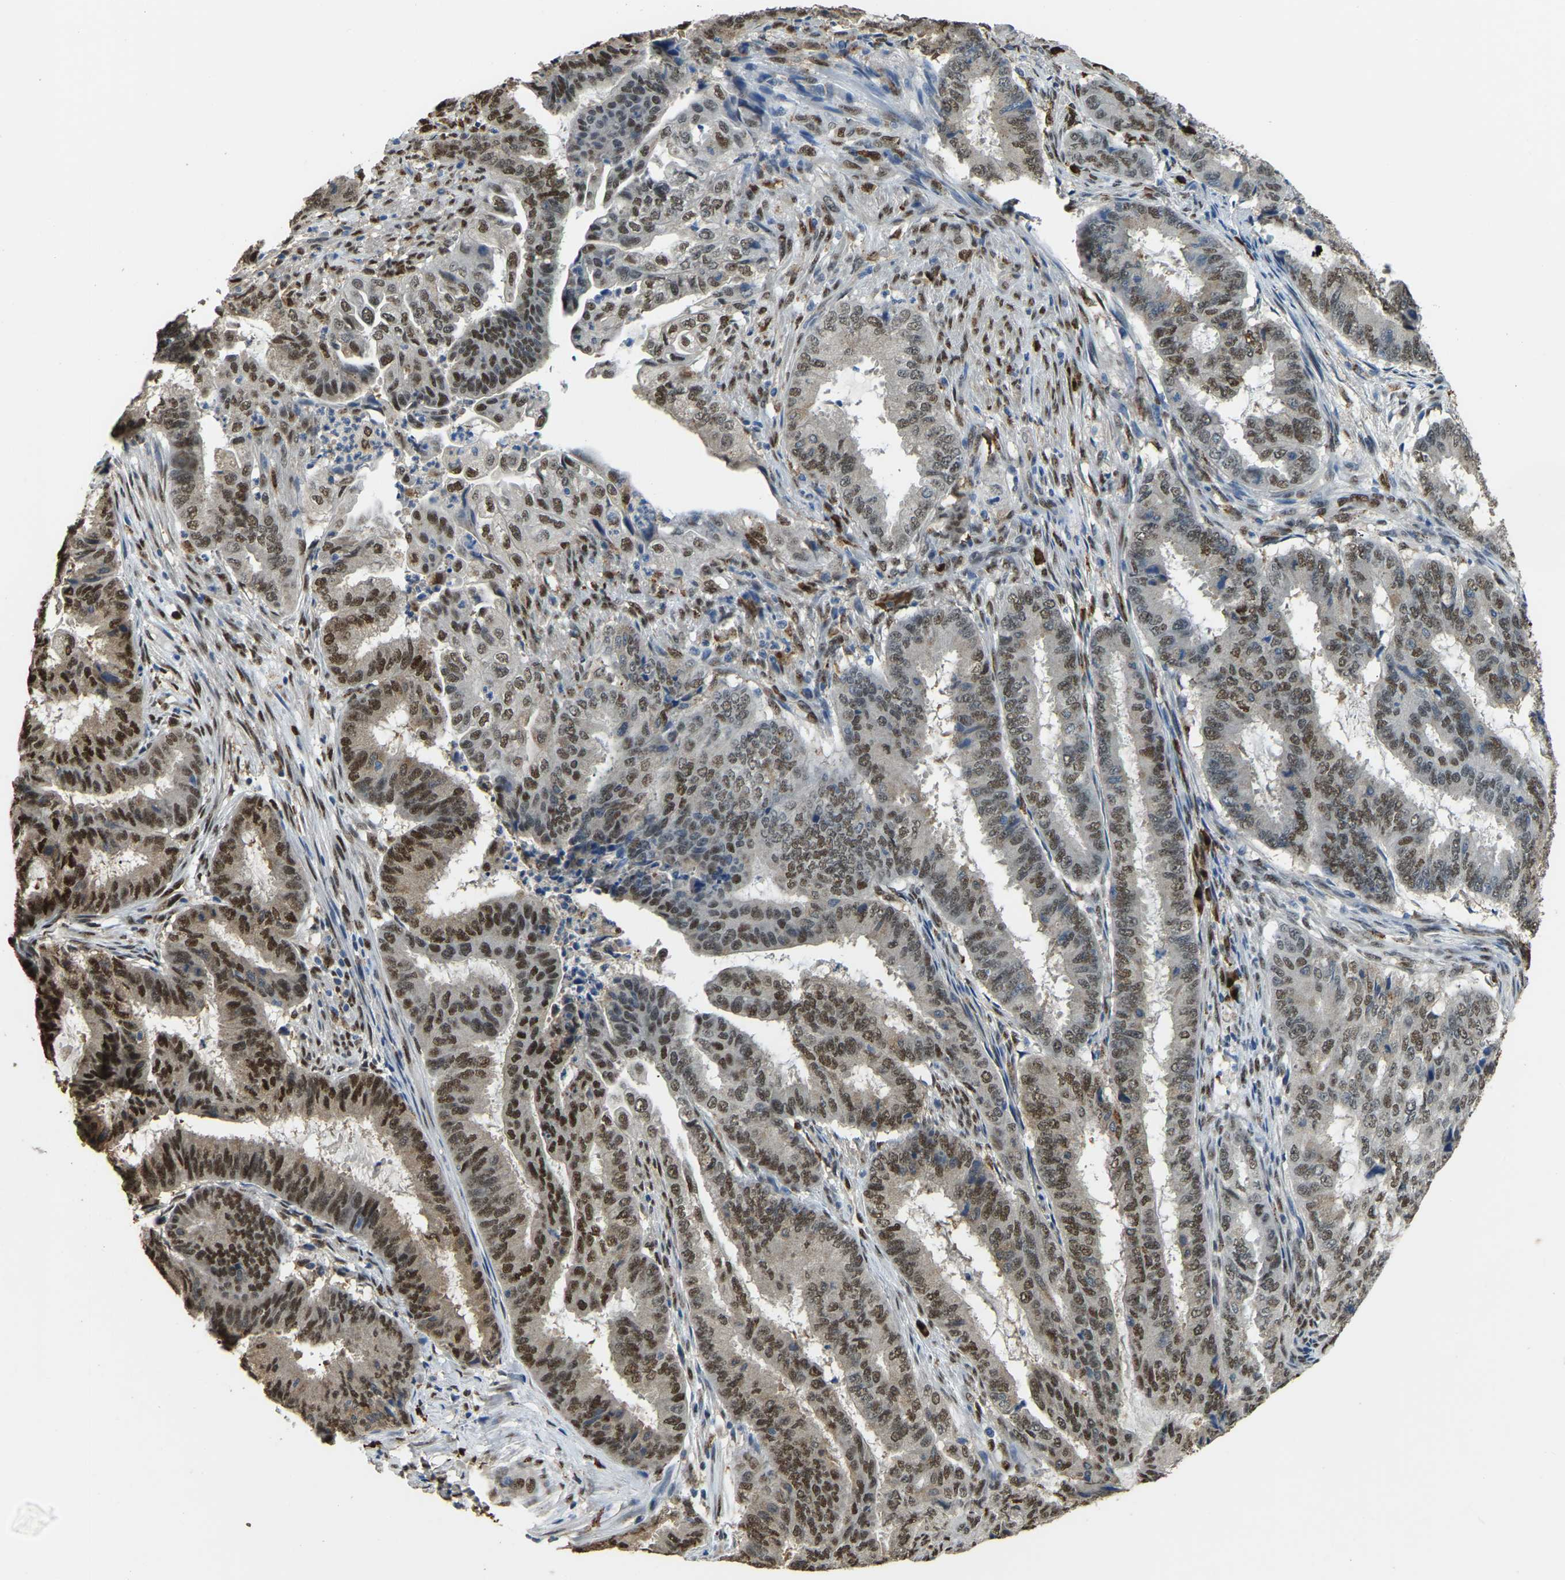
{"staining": {"intensity": "strong", "quantity": ">75%", "location": "cytoplasmic/membranous,nuclear"}, "tissue": "endometrial cancer", "cell_type": "Tumor cells", "image_type": "cancer", "snomed": [{"axis": "morphology", "description": "Adenocarcinoma, NOS"}, {"axis": "topography", "description": "Endometrium"}], "caption": "A brown stain highlights strong cytoplasmic/membranous and nuclear expression of a protein in endometrial cancer (adenocarcinoma) tumor cells.", "gene": "NANS", "patient": {"sex": "female", "age": 51}}